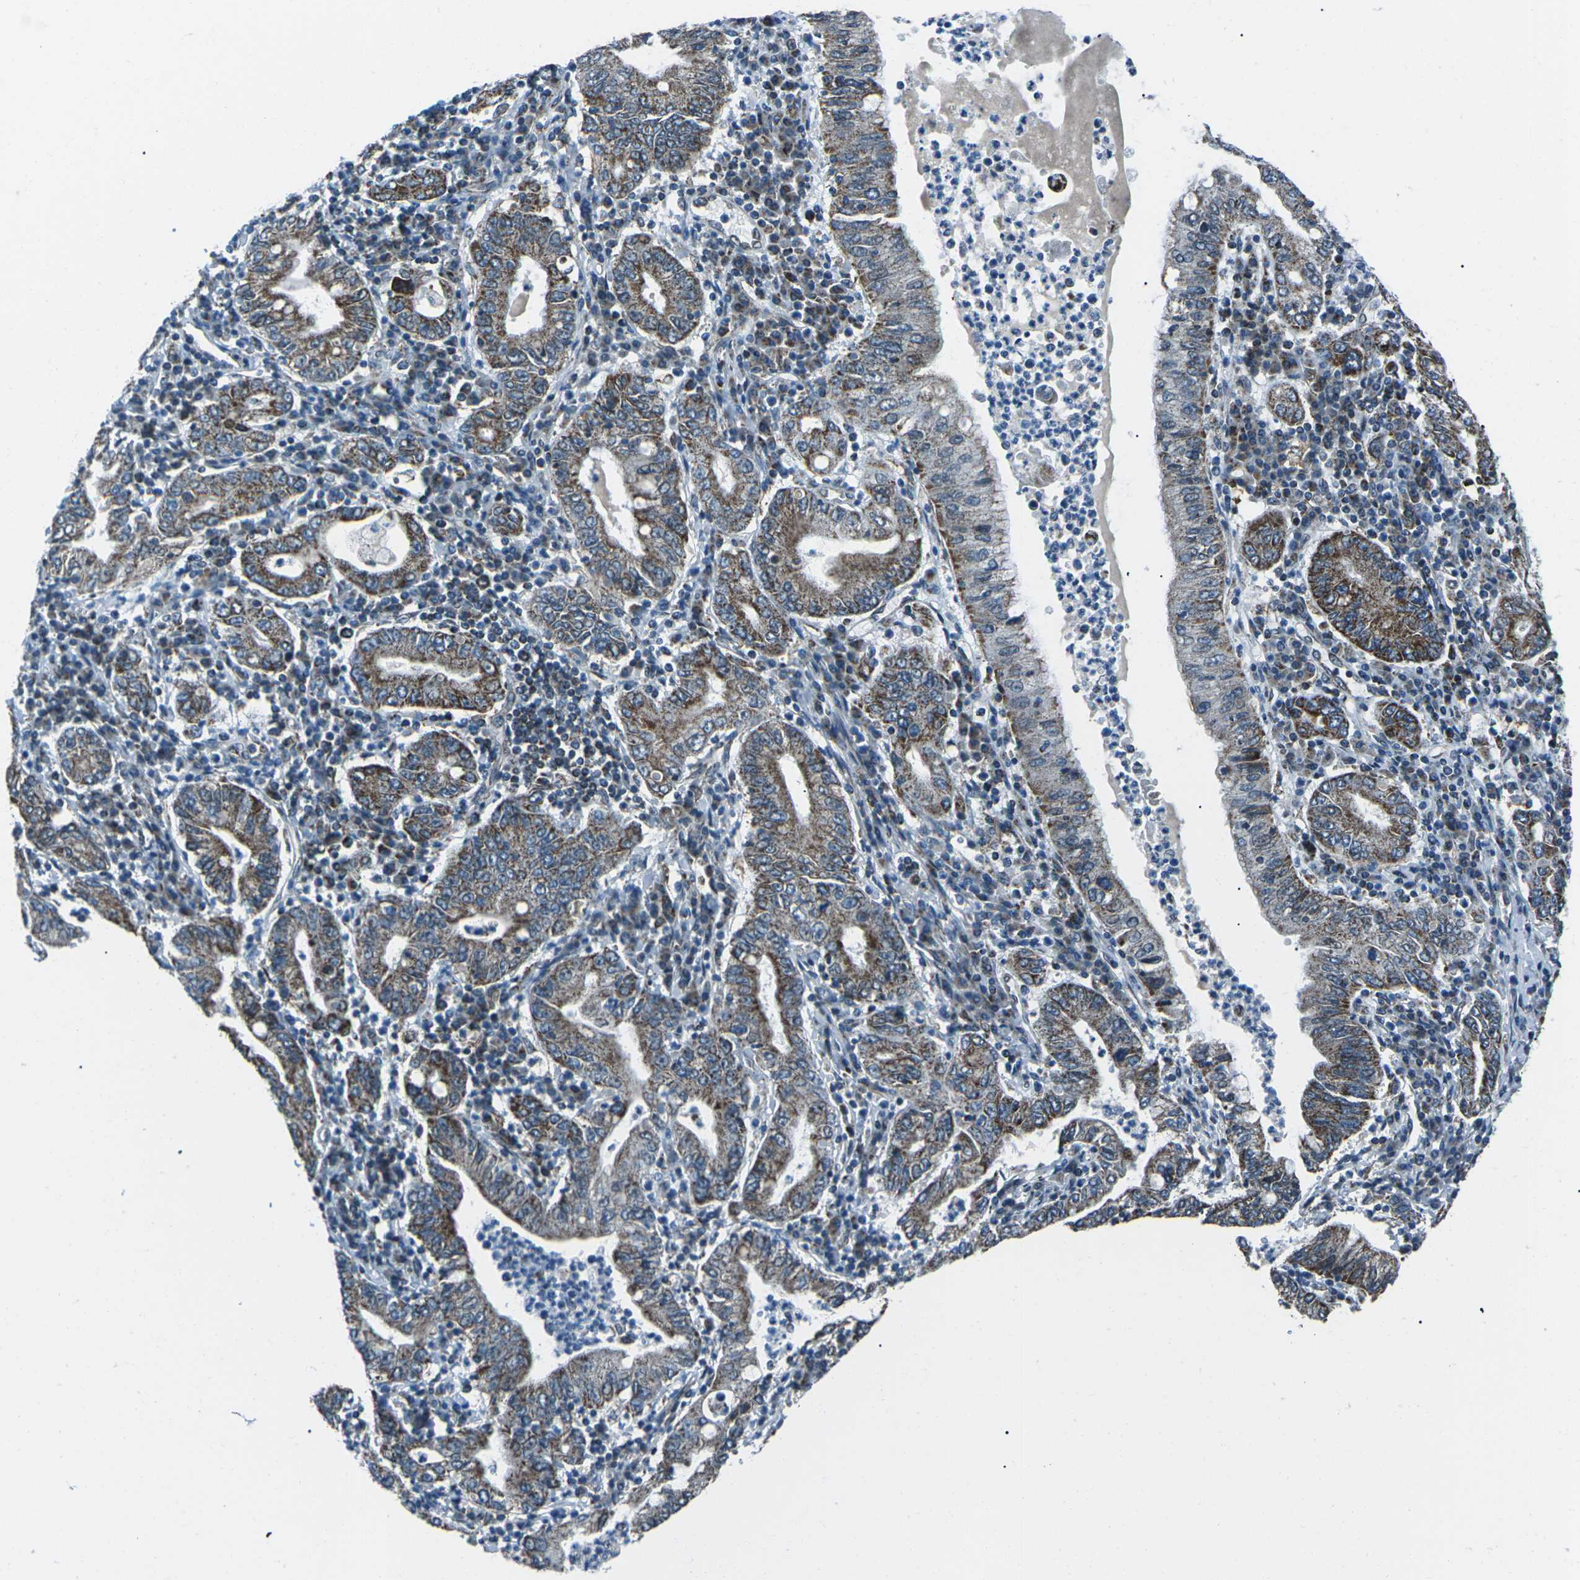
{"staining": {"intensity": "strong", "quantity": ">75%", "location": "cytoplasmic/membranous"}, "tissue": "stomach cancer", "cell_type": "Tumor cells", "image_type": "cancer", "snomed": [{"axis": "morphology", "description": "Normal tissue, NOS"}, {"axis": "morphology", "description": "Adenocarcinoma, NOS"}, {"axis": "topography", "description": "Esophagus"}, {"axis": "topography", "description": "Stomach, upper"}, {"axis": "topography", "description": "Peripheral nerve tissue"}], "caption": "Human stomach cancer (adenocarcinoma) stained for a protein (brown) shows strong cytoplasmic/membranous positive staining in about >75% of tumor cells.", "gene": "RFESD", "patient": {"sex": "male", "age": 62}}